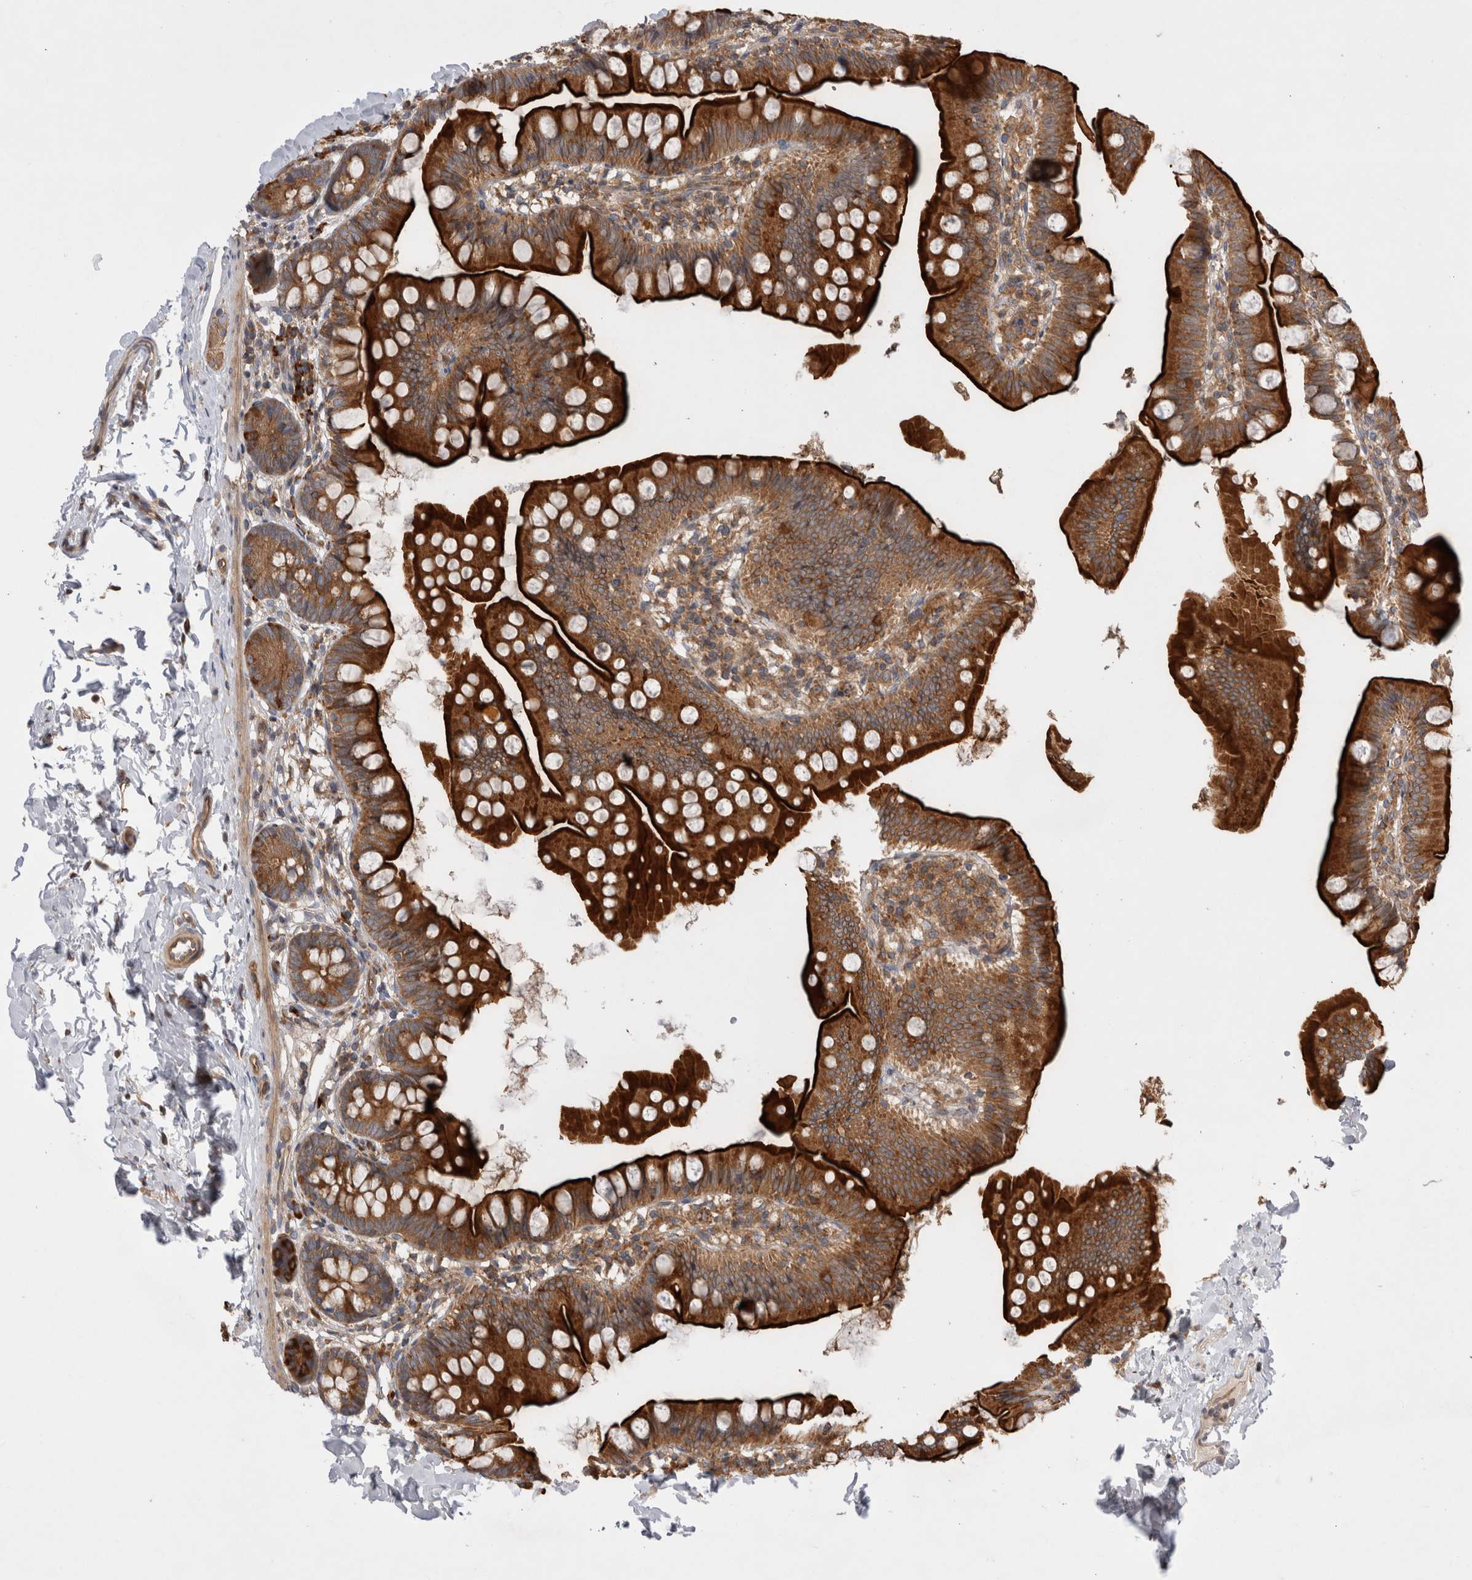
{"staining": {"intensity": "strong", "quantity": ">75%", "location": "cytoplasmic/membranous"}, "tissue": "small intestine", "cell_type": "Glandular cells", "image_type": "normal", "snomed": [{"axis": "morphology", "description": "Normal tissue, NOS"}, {"axis": "topography", "description": "Small intestine"}], "caption": "Protein expression analysis of benign human small intestine reveals strong cytoplasmic/membranous expression in approximately >75% of glandular cells.", "gene": "PDCD10", "patient": {"sex": "male", "age": 7}}